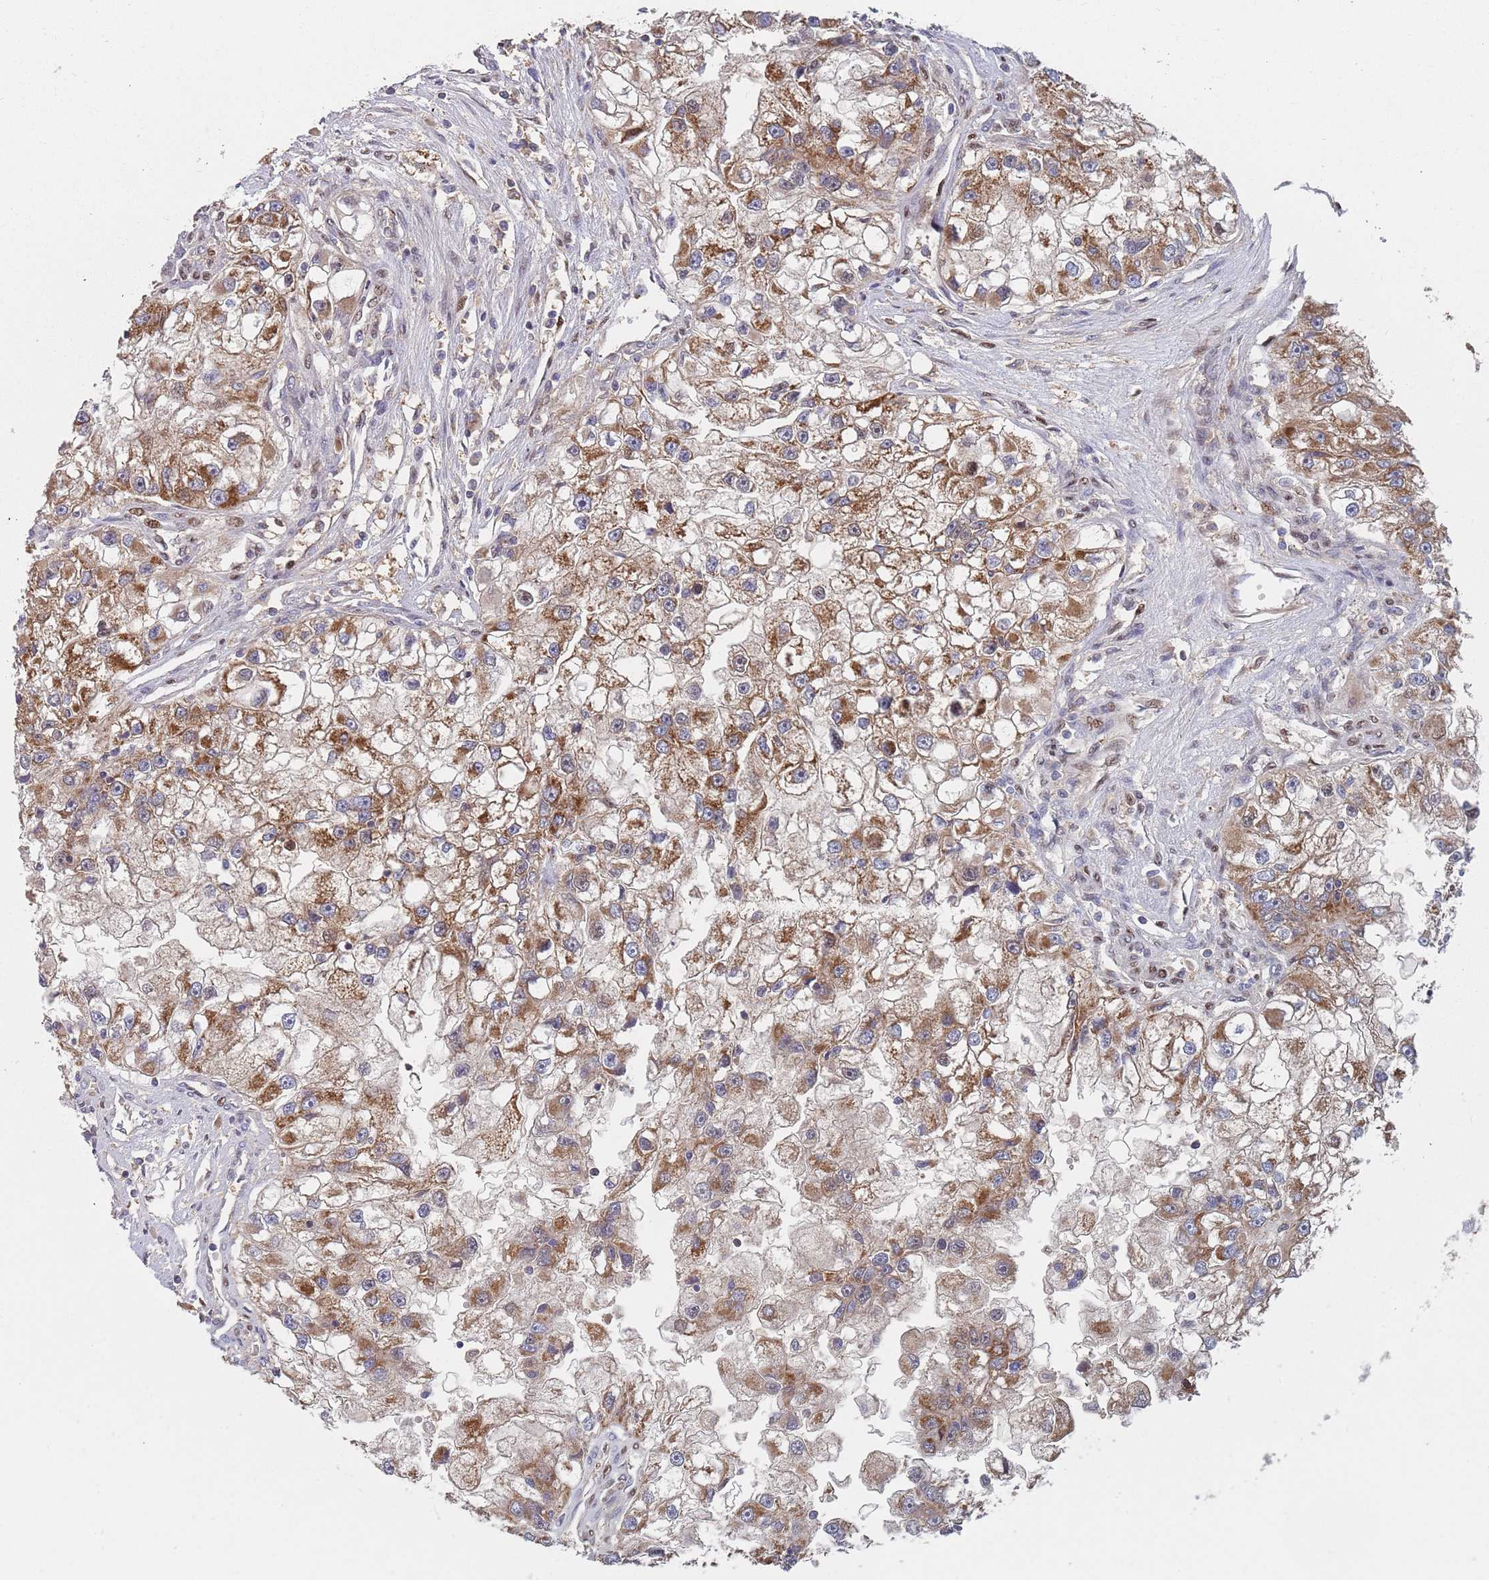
{"staining": {"intensity": "strong", "quantity": ">75%", "location": "cytoplasmic/membranous"}, "tissue": "renal cancer", "cell_type": "Tumor cells", "image_type": "cancer", "snomed": [{"axis": "morphology", "description": "Adenocarcinoma, NOS"}, {"axis": "topography", "description": "Kidney"}], "caption": "Immunohistochemistry (DAB) staining of human renal adenocarcinoma shows strong cytoplasmic/membranous protein positivity in approximately >75% of tumor cells. Immunohistochemistry stains the protein in brown and the nuclei are stained blue.", "gene": "GDI2", "patient": {"sex": "male", "age": 63}}